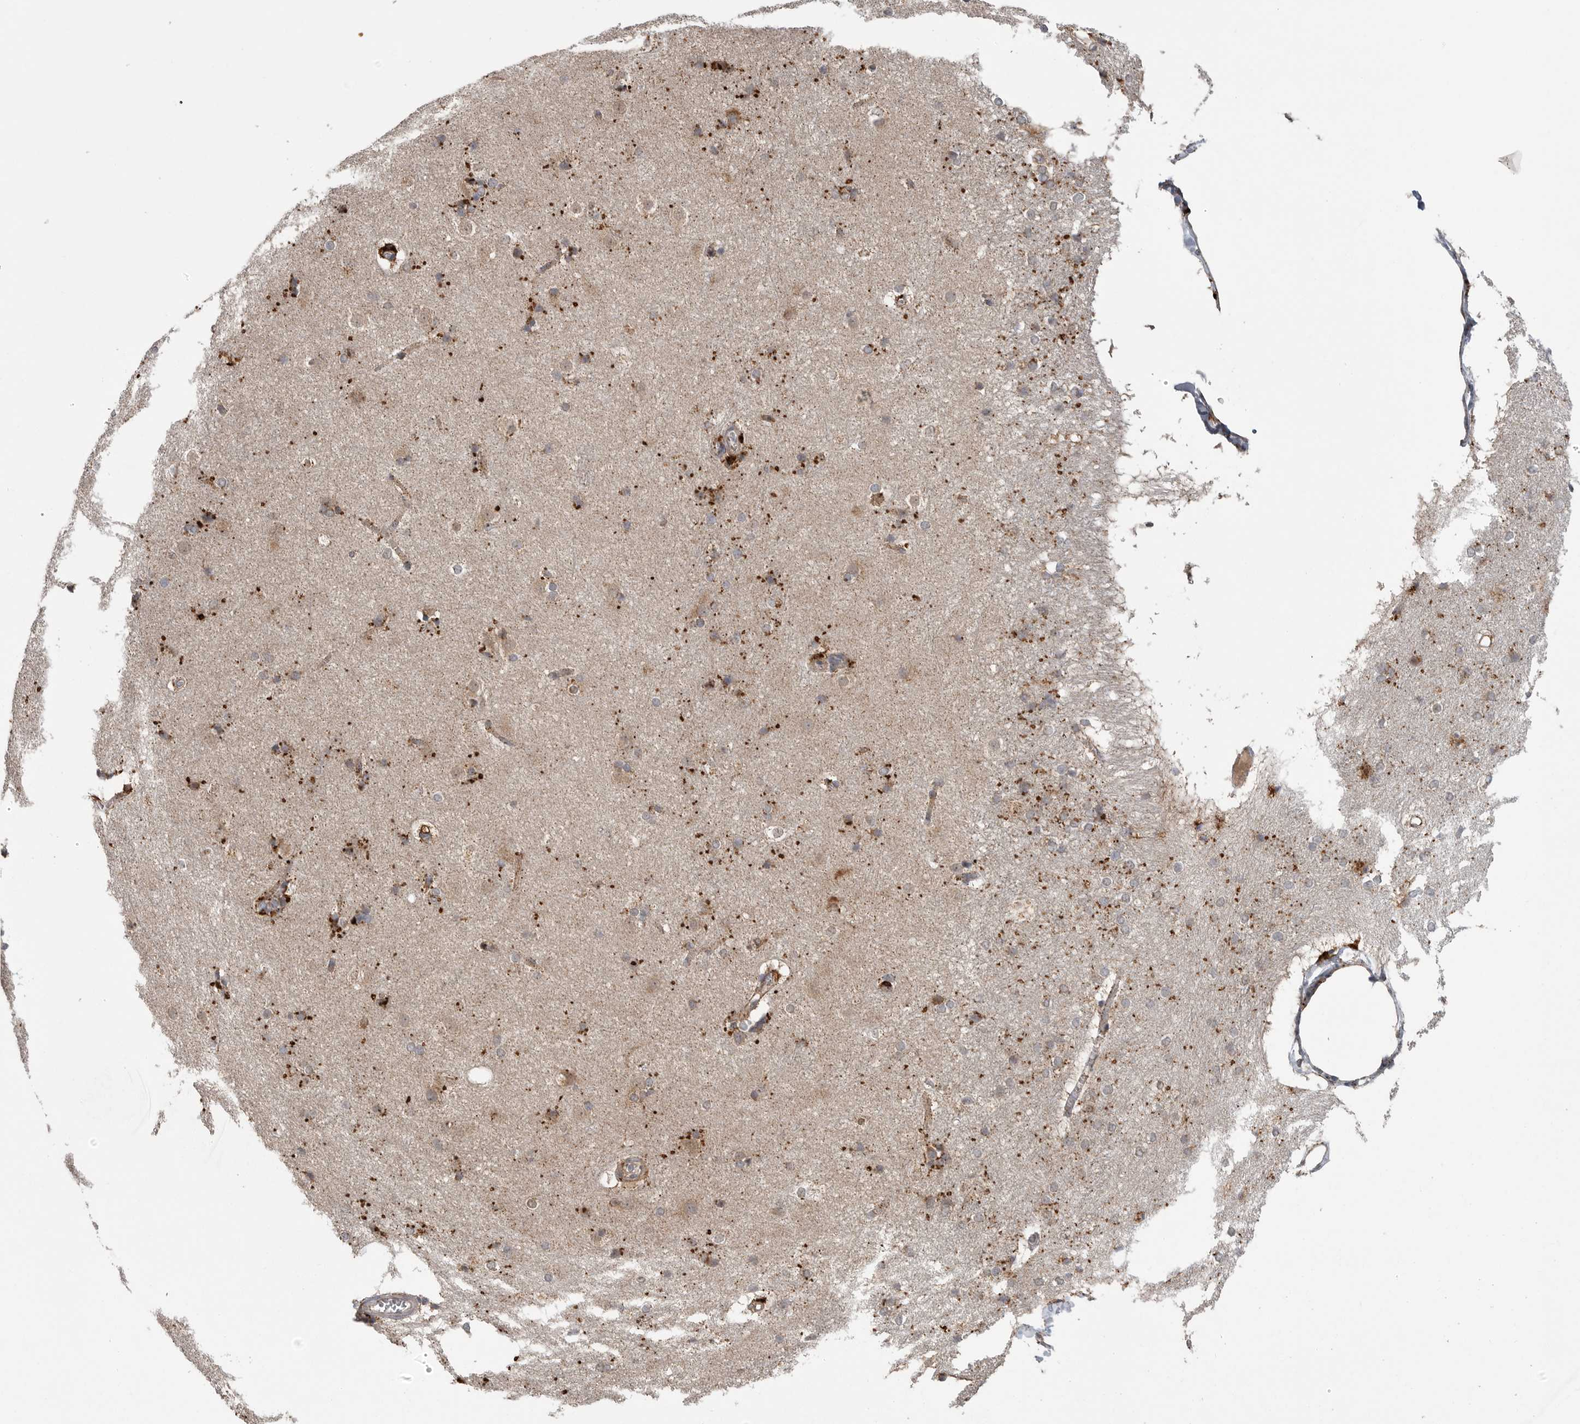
{"staining": {"intensity": "moderate", "quantity": "25%-75%", "location": "cytoplasmic/membranous"}, "tissue": "caudate", "cell_type": "Glial cells", "image_type": "normal", "snomed": [{"axis": "morphology", "description": "Normal tissue, NOS"}, {"axis": "topography", "description": "Lateral ventricle wall"}], "caption": "Caudate stained with a brown dye displays moderate cytoplasmic/membranous positive staining in about 25%-75% of glial cells.", "gene": "GALNS", "patient": {"sex": "female", "age": 19}}